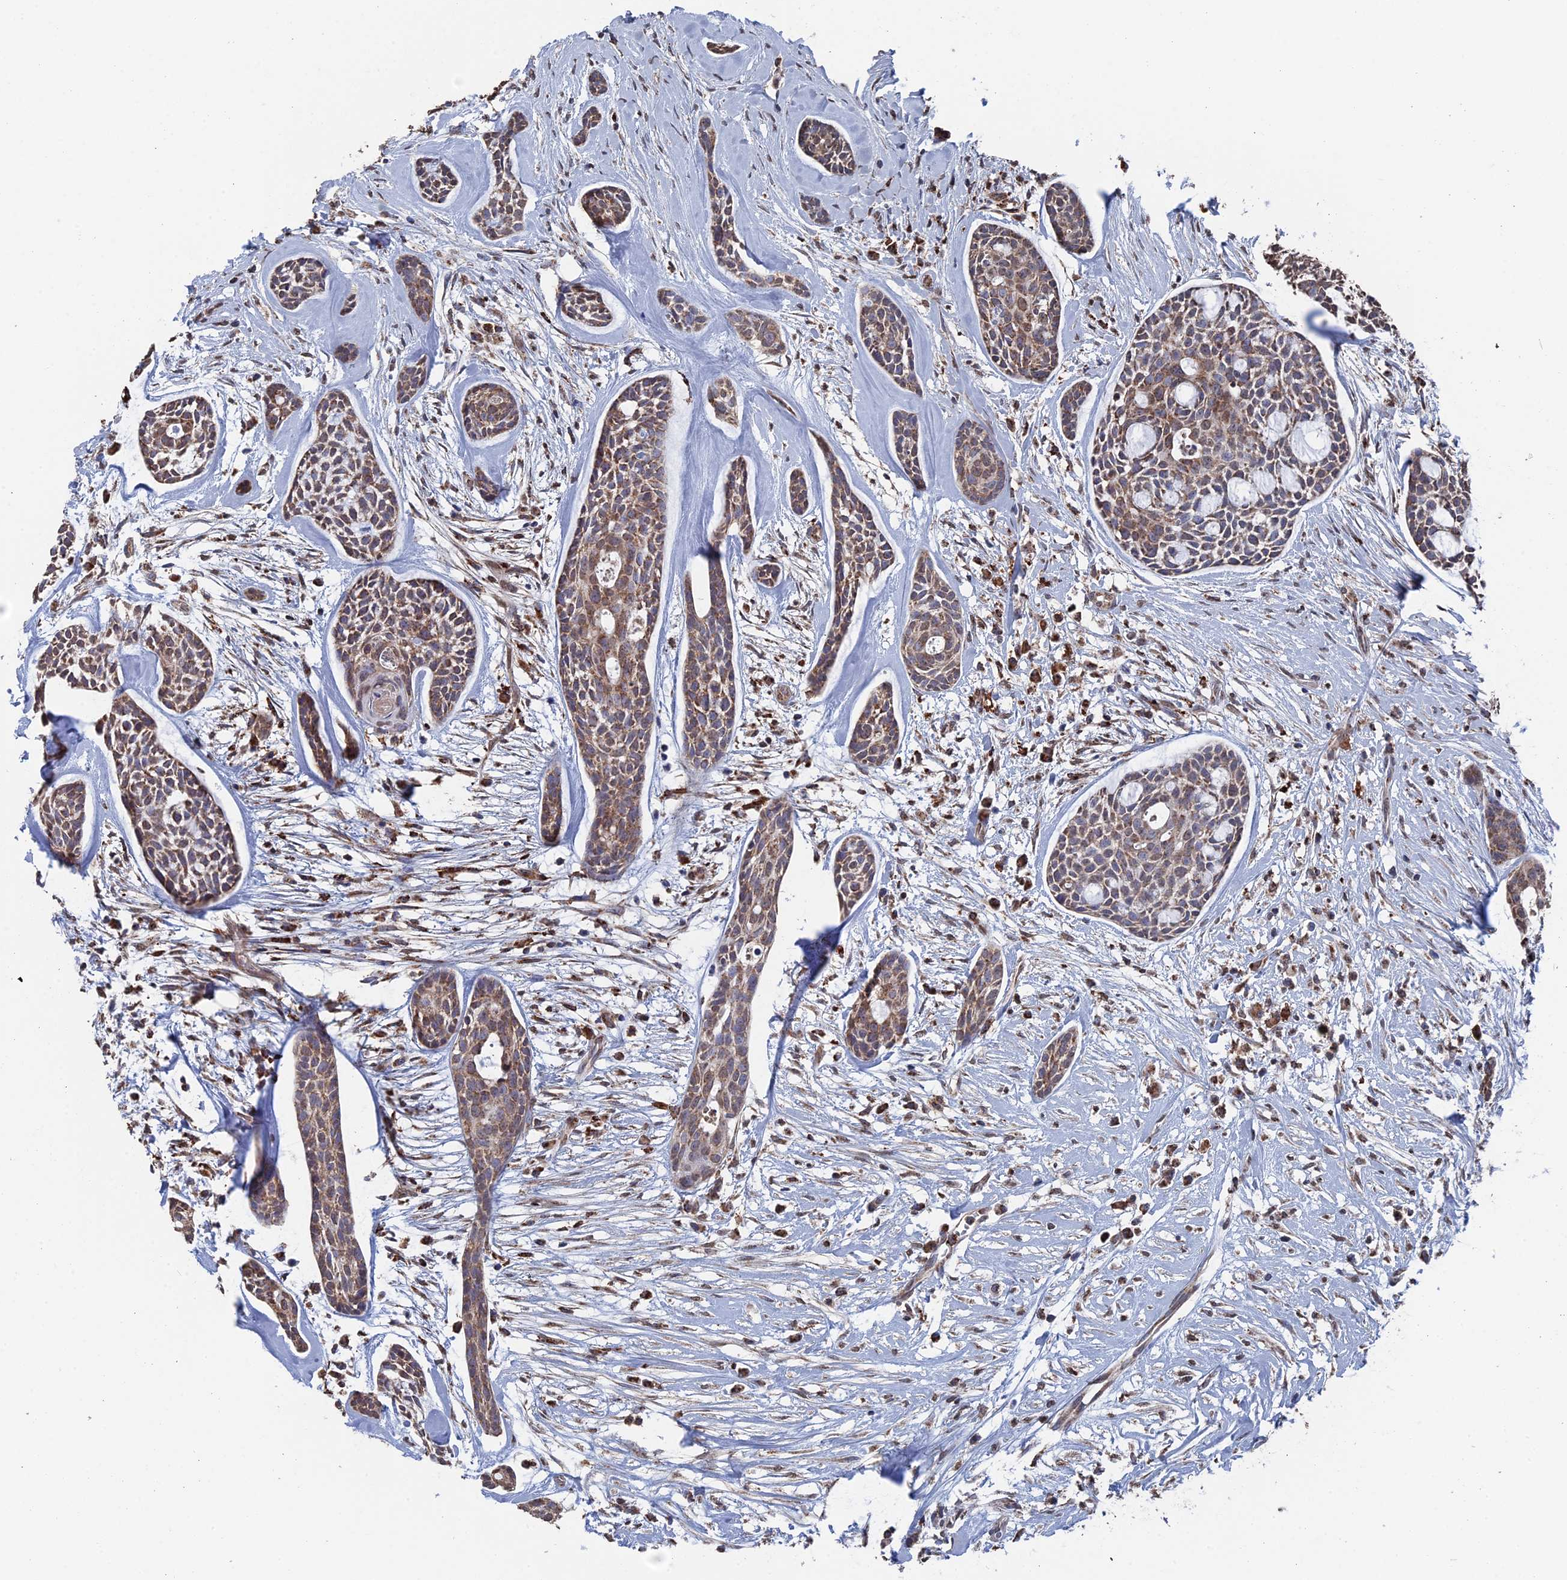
{"staining": {"intensity": "moderate", "quantity": ">75%", "location": "cytoplasmic/membranous"}, "tissue": "head and neck cancer", "cell_type": "Tumor cells", "image_type": "cancer", "snomed": [{"axis": "morphology", "description": "Adenocarcinoma, NOS"}, {"axis": "topography", "description": "Subcutis"}, {"axis": "topography", "description": "Head-Neck"}], "caption": "Immunohistochemical staining of human adenocarcinoma (head and neck) demonstrates medium levels of moderate cytoplasmic/membranous expression in about >75% of tumor cells.", "gene": "SMG9", "patient": {"sex": "female", "age": 73}}